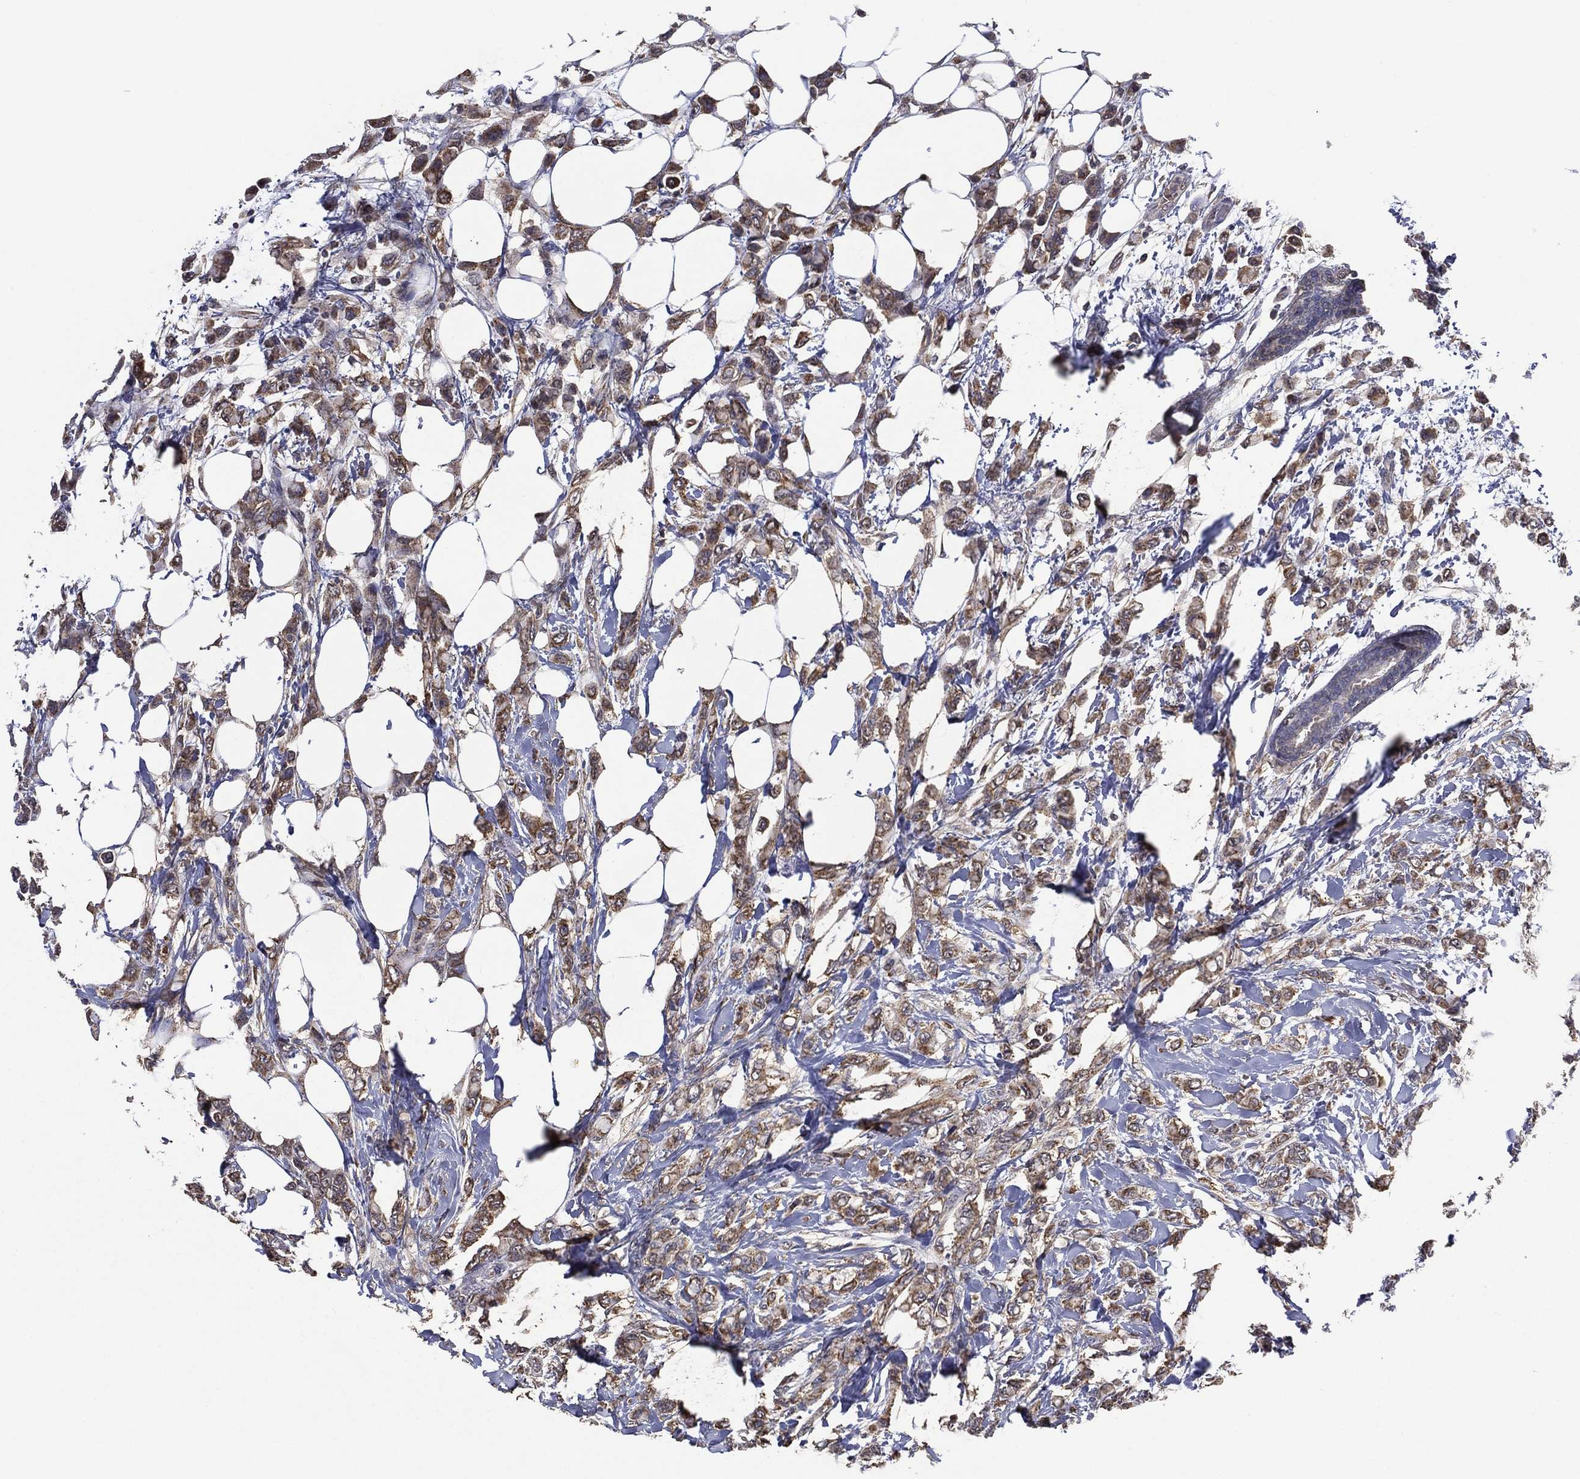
{"staining": {"intensity": "moderate", "quantity": ">75%", "location": "cytoplasmic/membranous"}, "tissue": "breast cancer", "cell_type": "Tumor cells", "image_type": "cancer", "snomed": [{"axis": "morphology", "description": "Lobular carcinoma"}, {"axis": "topography", "description": "Breast"}], "caption": "Breast lobular carcinoma tissue shows moderate cytoplasmic/membranous expression in about >75% of tumor cells, visualized by immunohistochemistry. (Stains: DAB in brown, nuclei in blue, Microscopy: brightfield microscopy at high magnification).", "gene": "GPR183", "patient": {"sex": "female", "age": 66}}